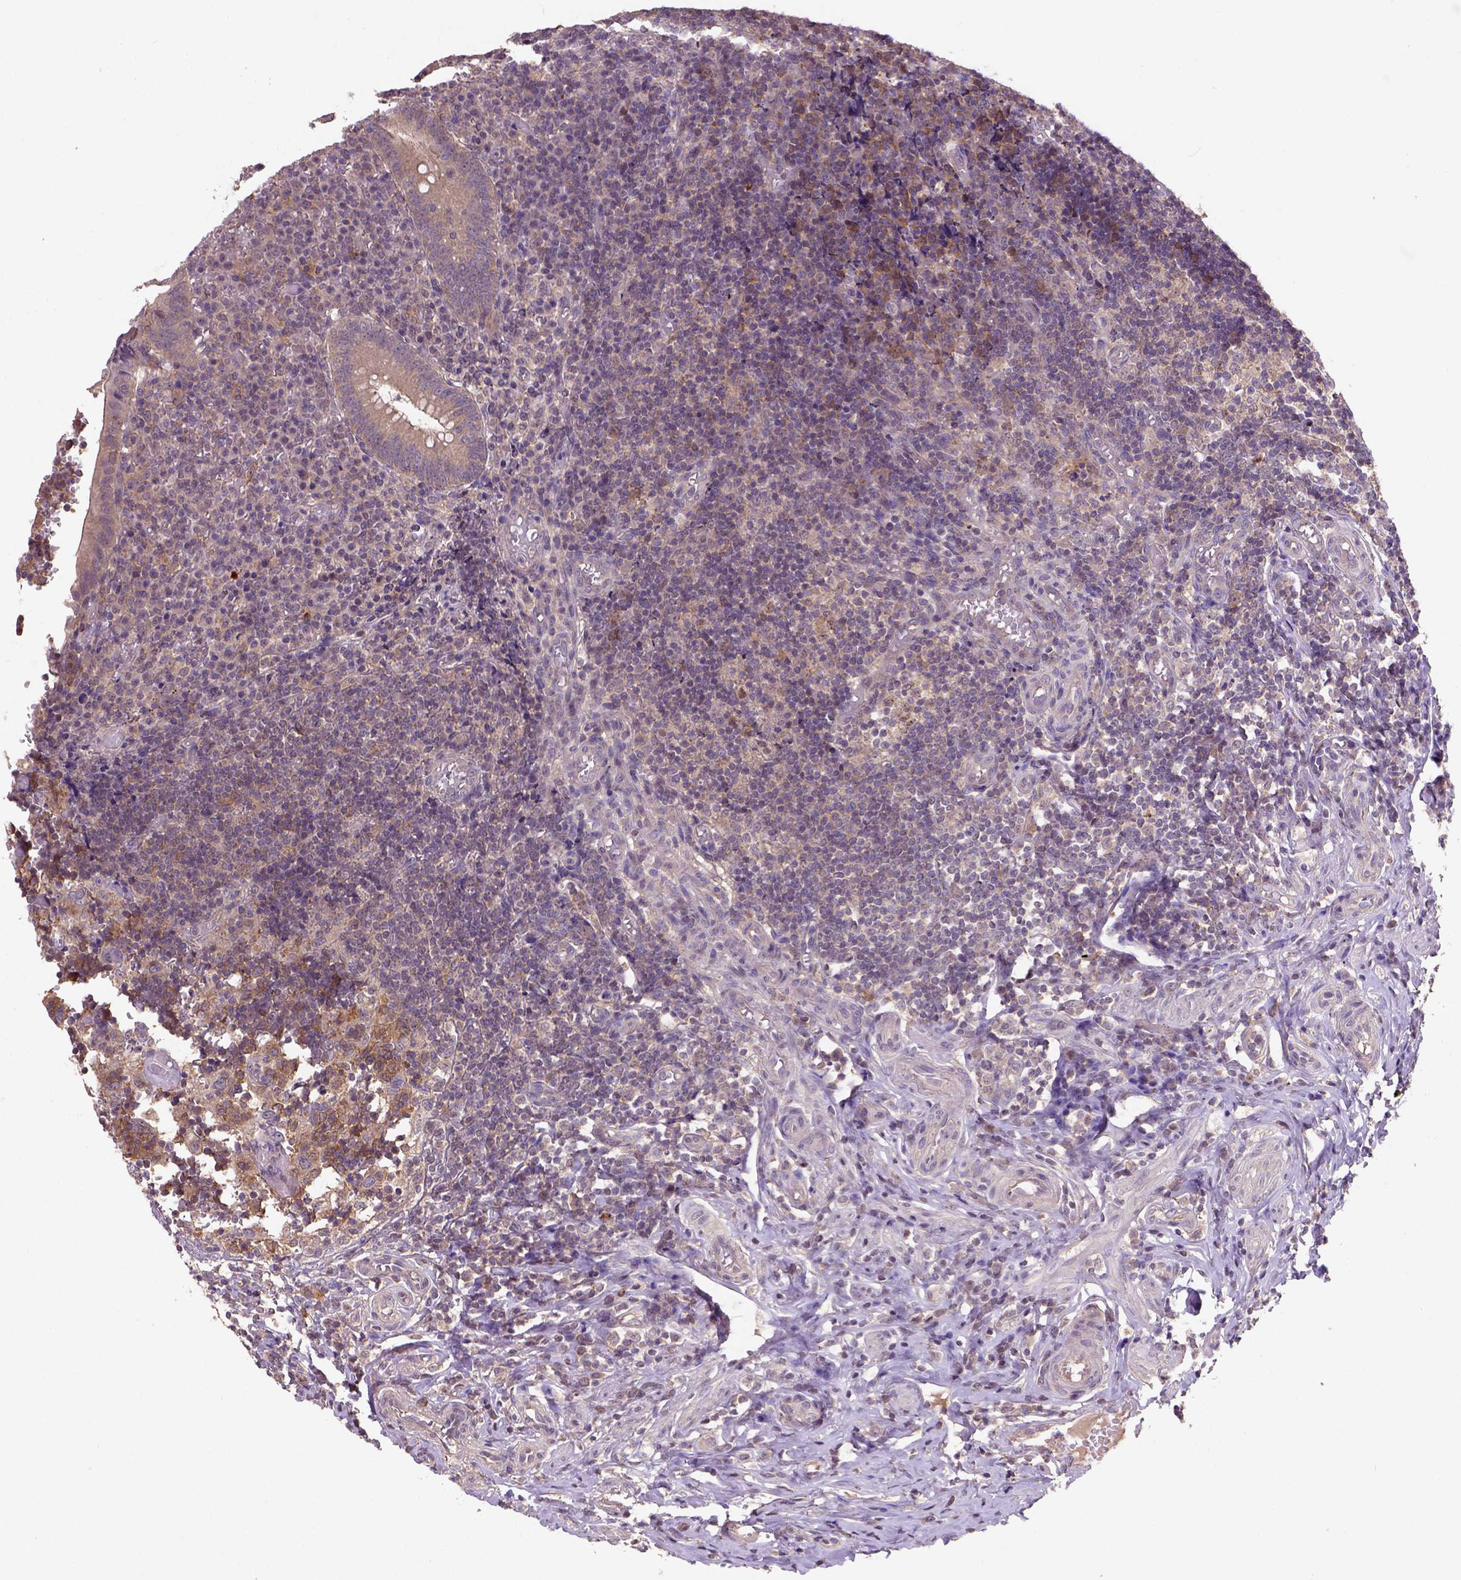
{"staining": {"intensity": "moderate", "quantity": "25%-75%", "location": "cytoplasmic/membranous"}, "tissue": "appendix", "cell_type": "Glandular cells", "image_type": "normal", "snomed": [{"axis": "morphology", "description": "Normal tissue, NOS"}, {"axis": "topography", "description": "Appendix"}], "caption": "Appendix stained with IHC exhibits moderate cytoplasmic/membranous staining in approximately 25%-75% of glandular cells.", "gene": "KBTBD8", "patient": {"sex": "male", "age": 18}}